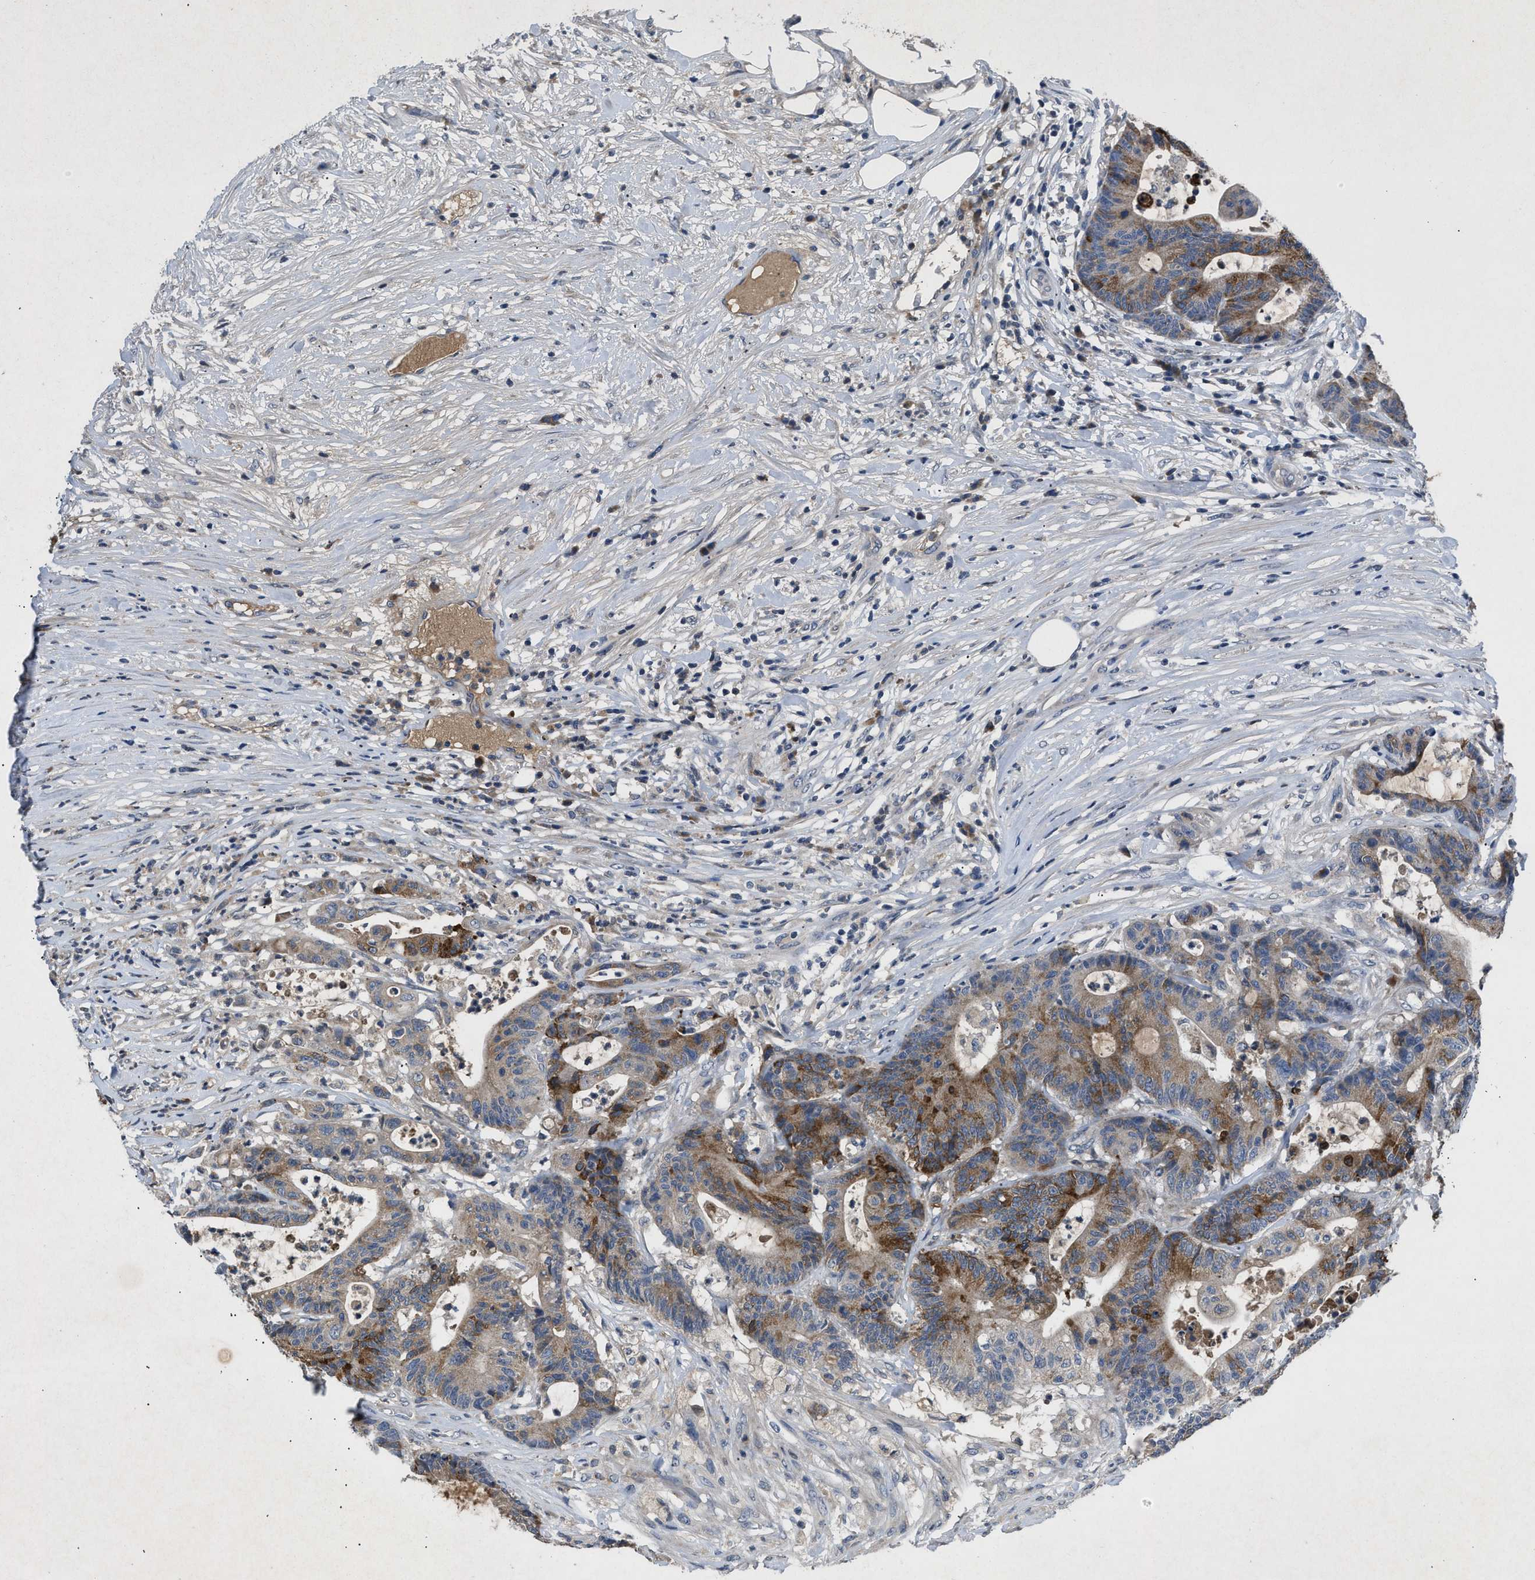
{"staining": {"intensity": "moderate", "quantity": ">75%", "location": "cytoplasmic/membranous"}, "tissue": "colorectal cancer", "cell_type": "Tumor cells", "image_type": "cancer", "snomed": [{"axis": "morphology", "description": "Adenocarcinoma, NOS"}, {"axis": "topography", "description": "Colon"}], "caption": "A micrograph showing moderate cytoplasmic/membranous expression in about >75% of tumor cells in colorectal adenocarcinoma, as visualized by brown immunohistochemical staining.", "gene": "VPS4A", "patient": {"sex": "female", "age": 84}}